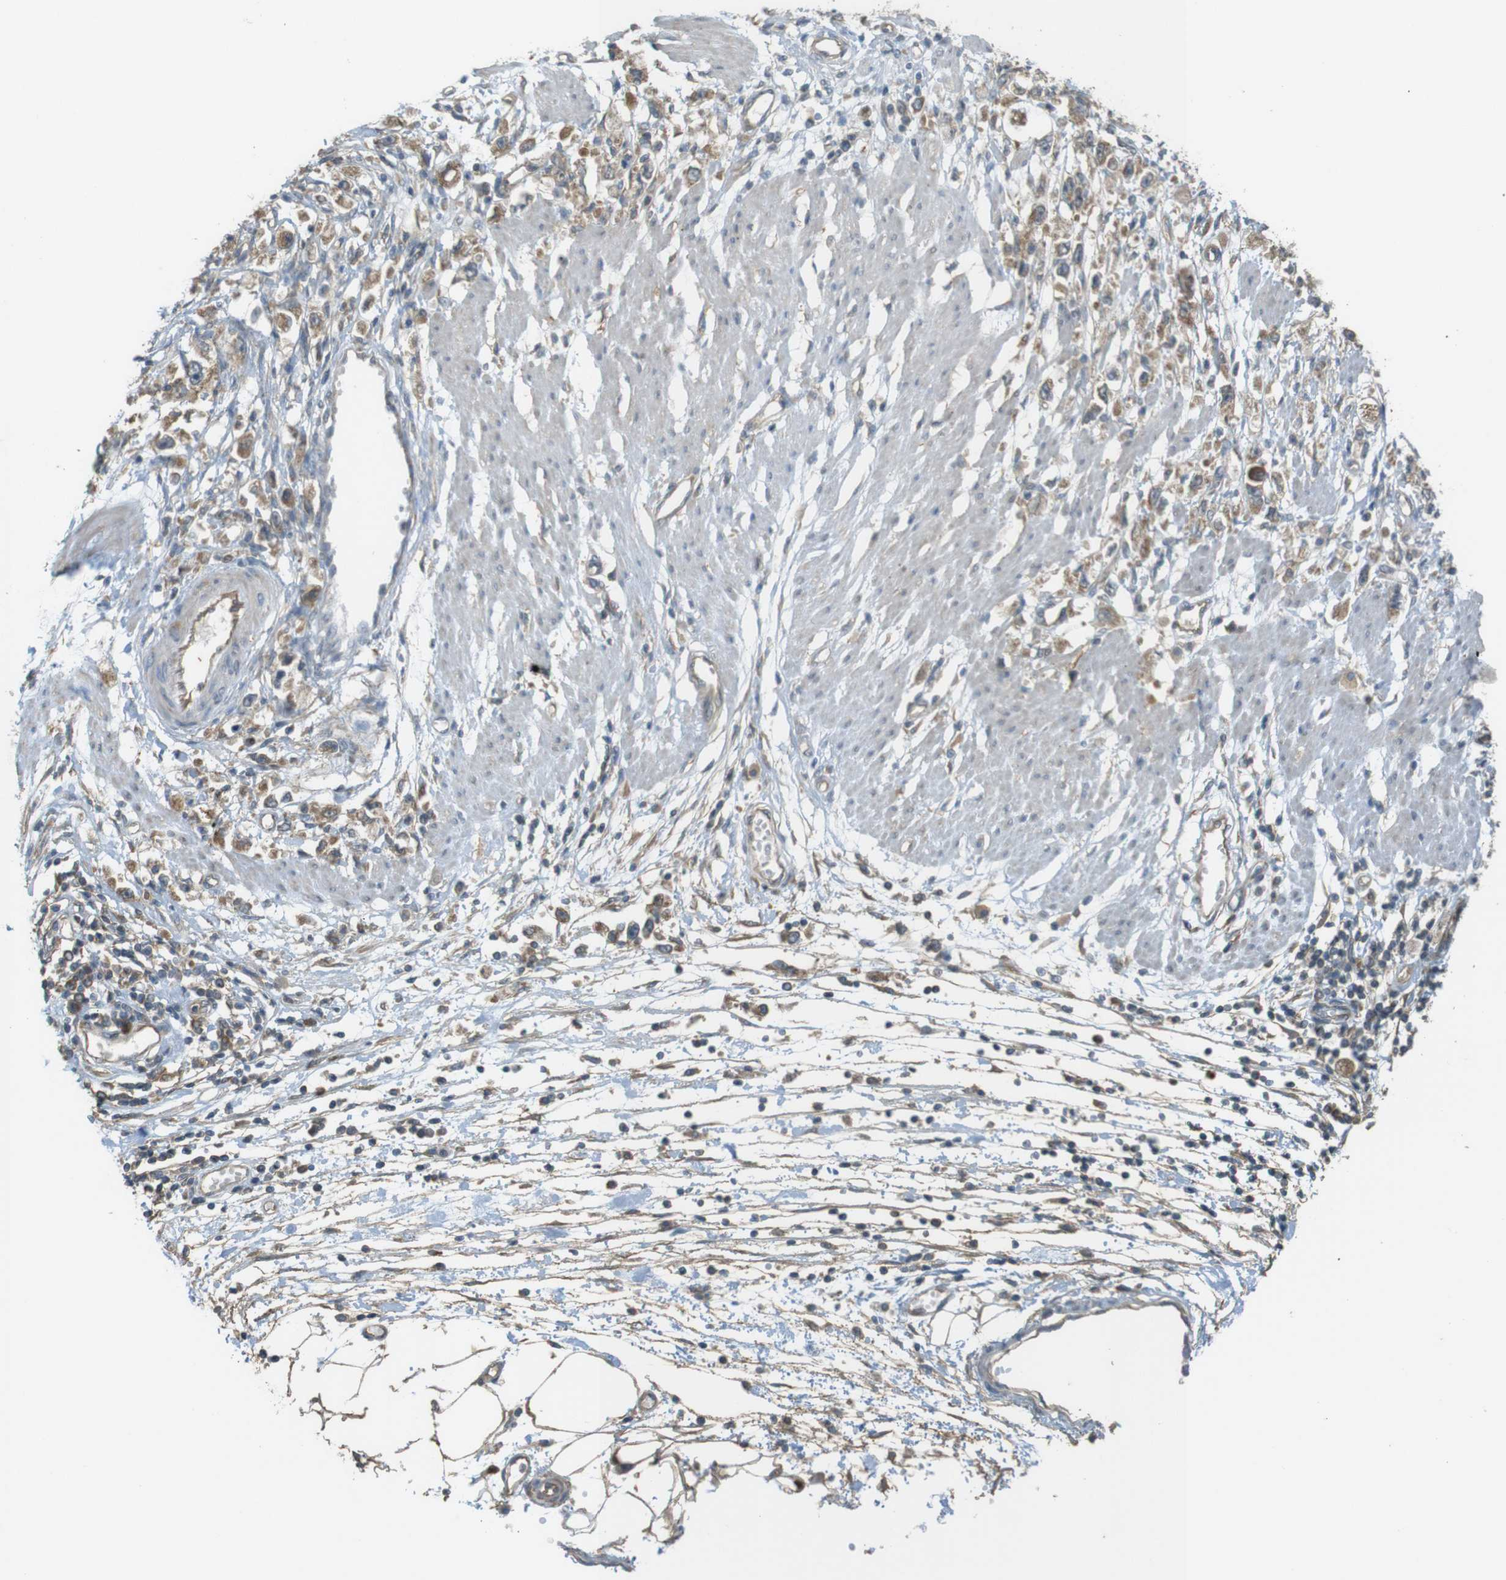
{"staining": {"intensity": "moderate", "quantity": ">75%", "location": "cytoplasmic/membranous"}, "tissue": "stomach cancer", "cell_type": "Tumor cells", "image_type": "cancer", "snomed": [{"axis": "morphology", "description": "Adenocarcinoma, NOS"}, {"axis": "topography", "description": "Stomach"}], "caption": "Immunohistochemical staining of human stomach cancer demonstrates medium levels of moderate cytoplasmic/membranous protein expression in about >75% of tumor cells.", "gene": "ZDHHC20", "patient": {"sex": "female", "age": 59}}